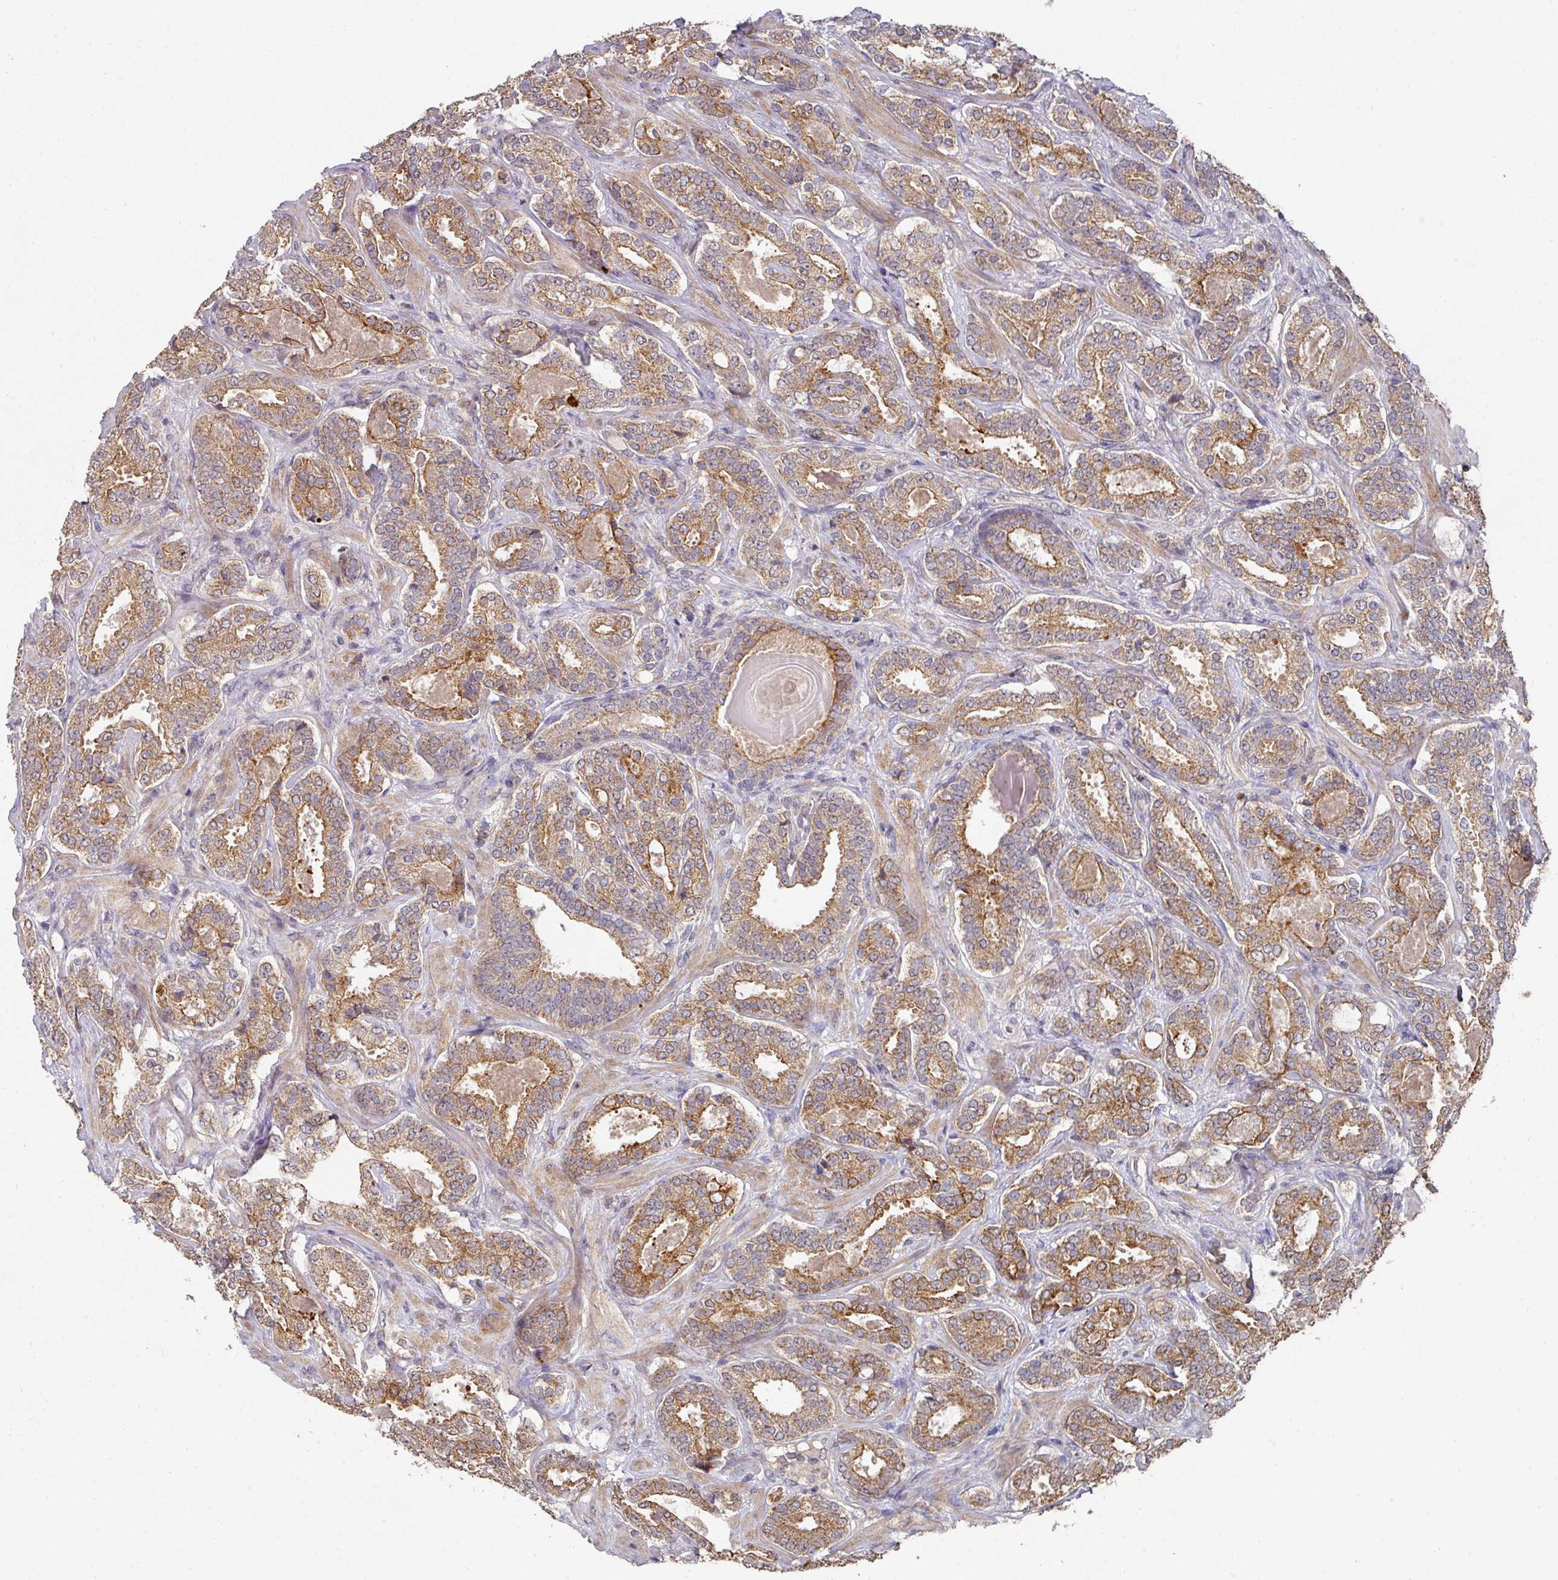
{"staining": {"intensity": "moderate", "quantity": ">75%", "location": "cytoplasmic/membranous"}, "tissue": "prostate cancer", "cell_type": "Tumor cells", "image_type": "cancer", "snomed": [{"axis": "morphology", "description": "Adenocarcinoma, High grade"}, {"axis": "topography", "description": "Prostate"}], "caption": "Immunohistochemistry staining of prostate cancer (adenocarcinoma (high-grade)), which reveals medium levels of moderate cytoplasmic/membranous positivity in approximately >75% of tumor cells indicating moderate cytoplasmic/membranous protein expression. The staining was performed using DAB (3,3'-diaminobenzidine) (brown) for protein detection and nuclei were counterstained in hematoxylin (blue).", "gene": "EXTL3", "patient": {"sex": "male", "age": 65}}